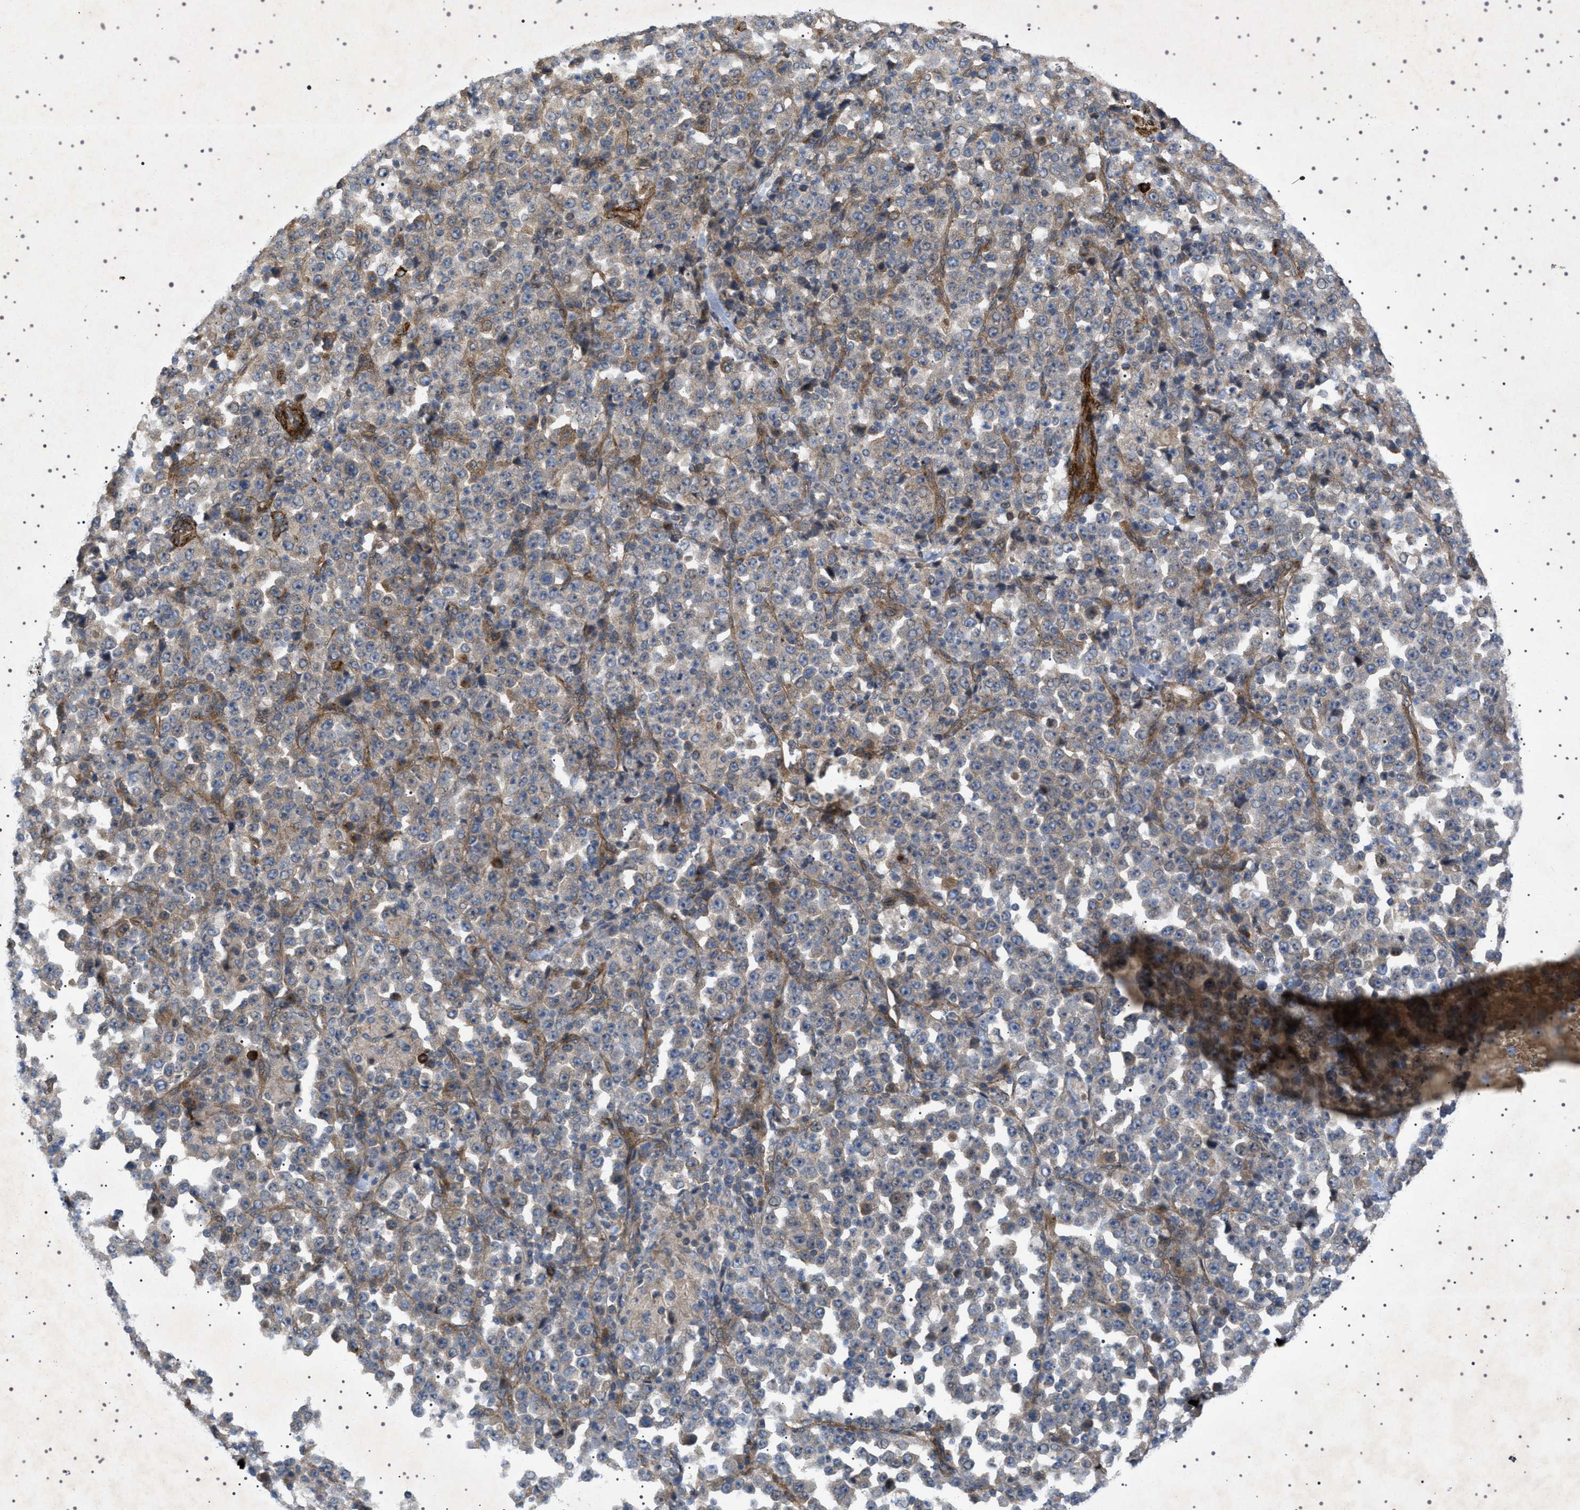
{"staining": {"intensity": "negative", "quantity": "none", "location": "none"}, "tissue": "stomach cancer", "cell_type": "Tumor cells", "image_type": "cancer", "snomed": [{"axis": "morphology", "description": "Normal tissue, NOS"}, {"axis": "morphology", "description": "Adenocarcinoma, NOS"}, {"axis": "topography", "description": "Stomach, upper"}, {"axis": "topography", "description": "Stomach"}], "caption": "This is an IHC micrograph of human adenocarcinoma (stomach). There is no expression in tumor cells.", "gene": "CCDC186", "patient": {"sex": "male", "age": 59}}